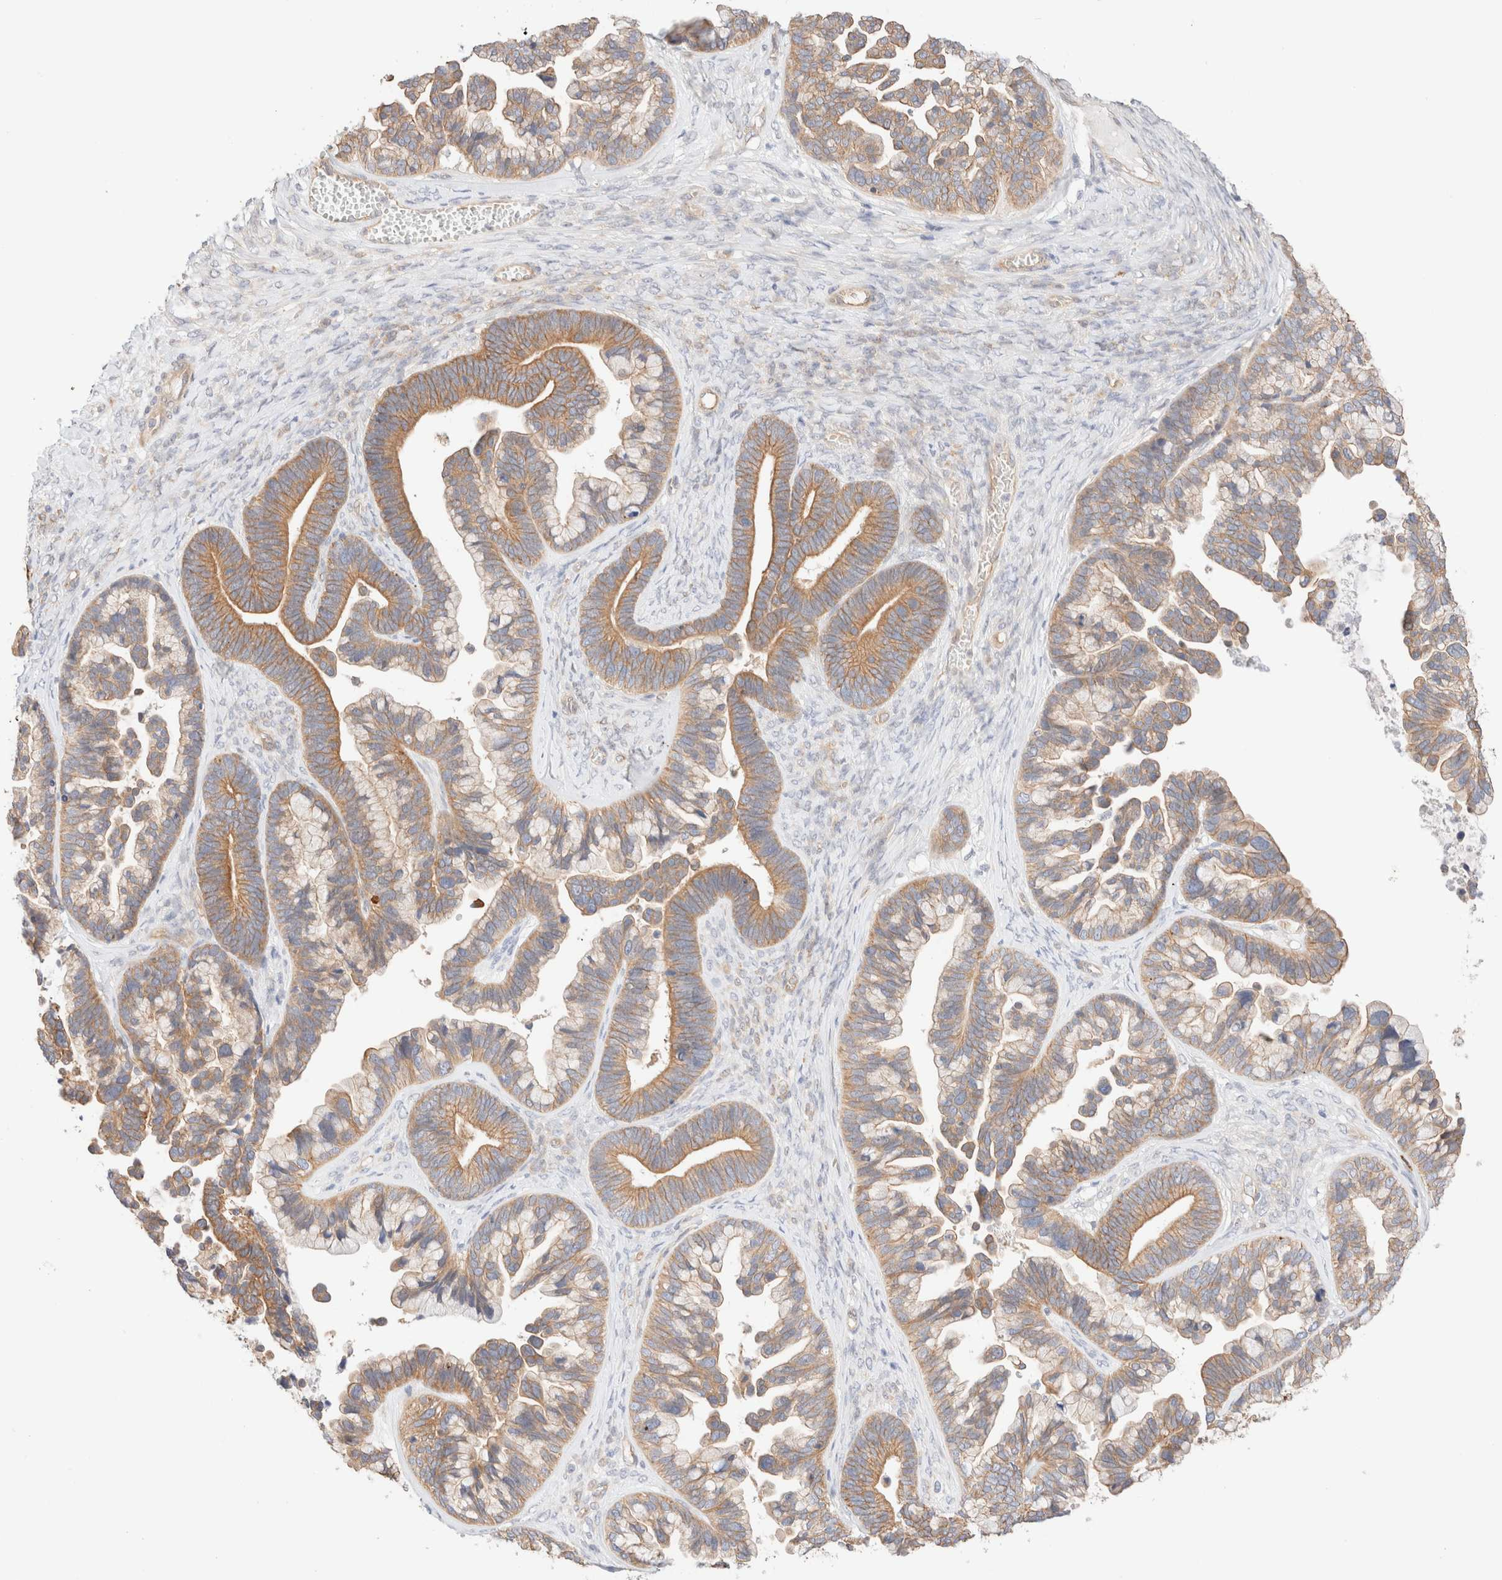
{"staining": {"intensity": "moderate", "quantity": ">75%", "location": "cytoplasmic/membranous"}, "tissue": "ovarian cancer", "cell_type": "Tumor cells", "image_type": "cancer", "snomed": [{"axis": "morphology", "description": "Cystadenocarcinoma, serous, NOS"}, {"axis": "topography", "description": "Ovary"}], "caption": "Human serous cystadenocarcinoma (ovarian) stained with a brown dye displays moderate cytoplasmic/membranous positive expression in approximately >75% of tumor cells.", "gene": "NIBAN2", "patient": {"sex": "female", "age": 56}}